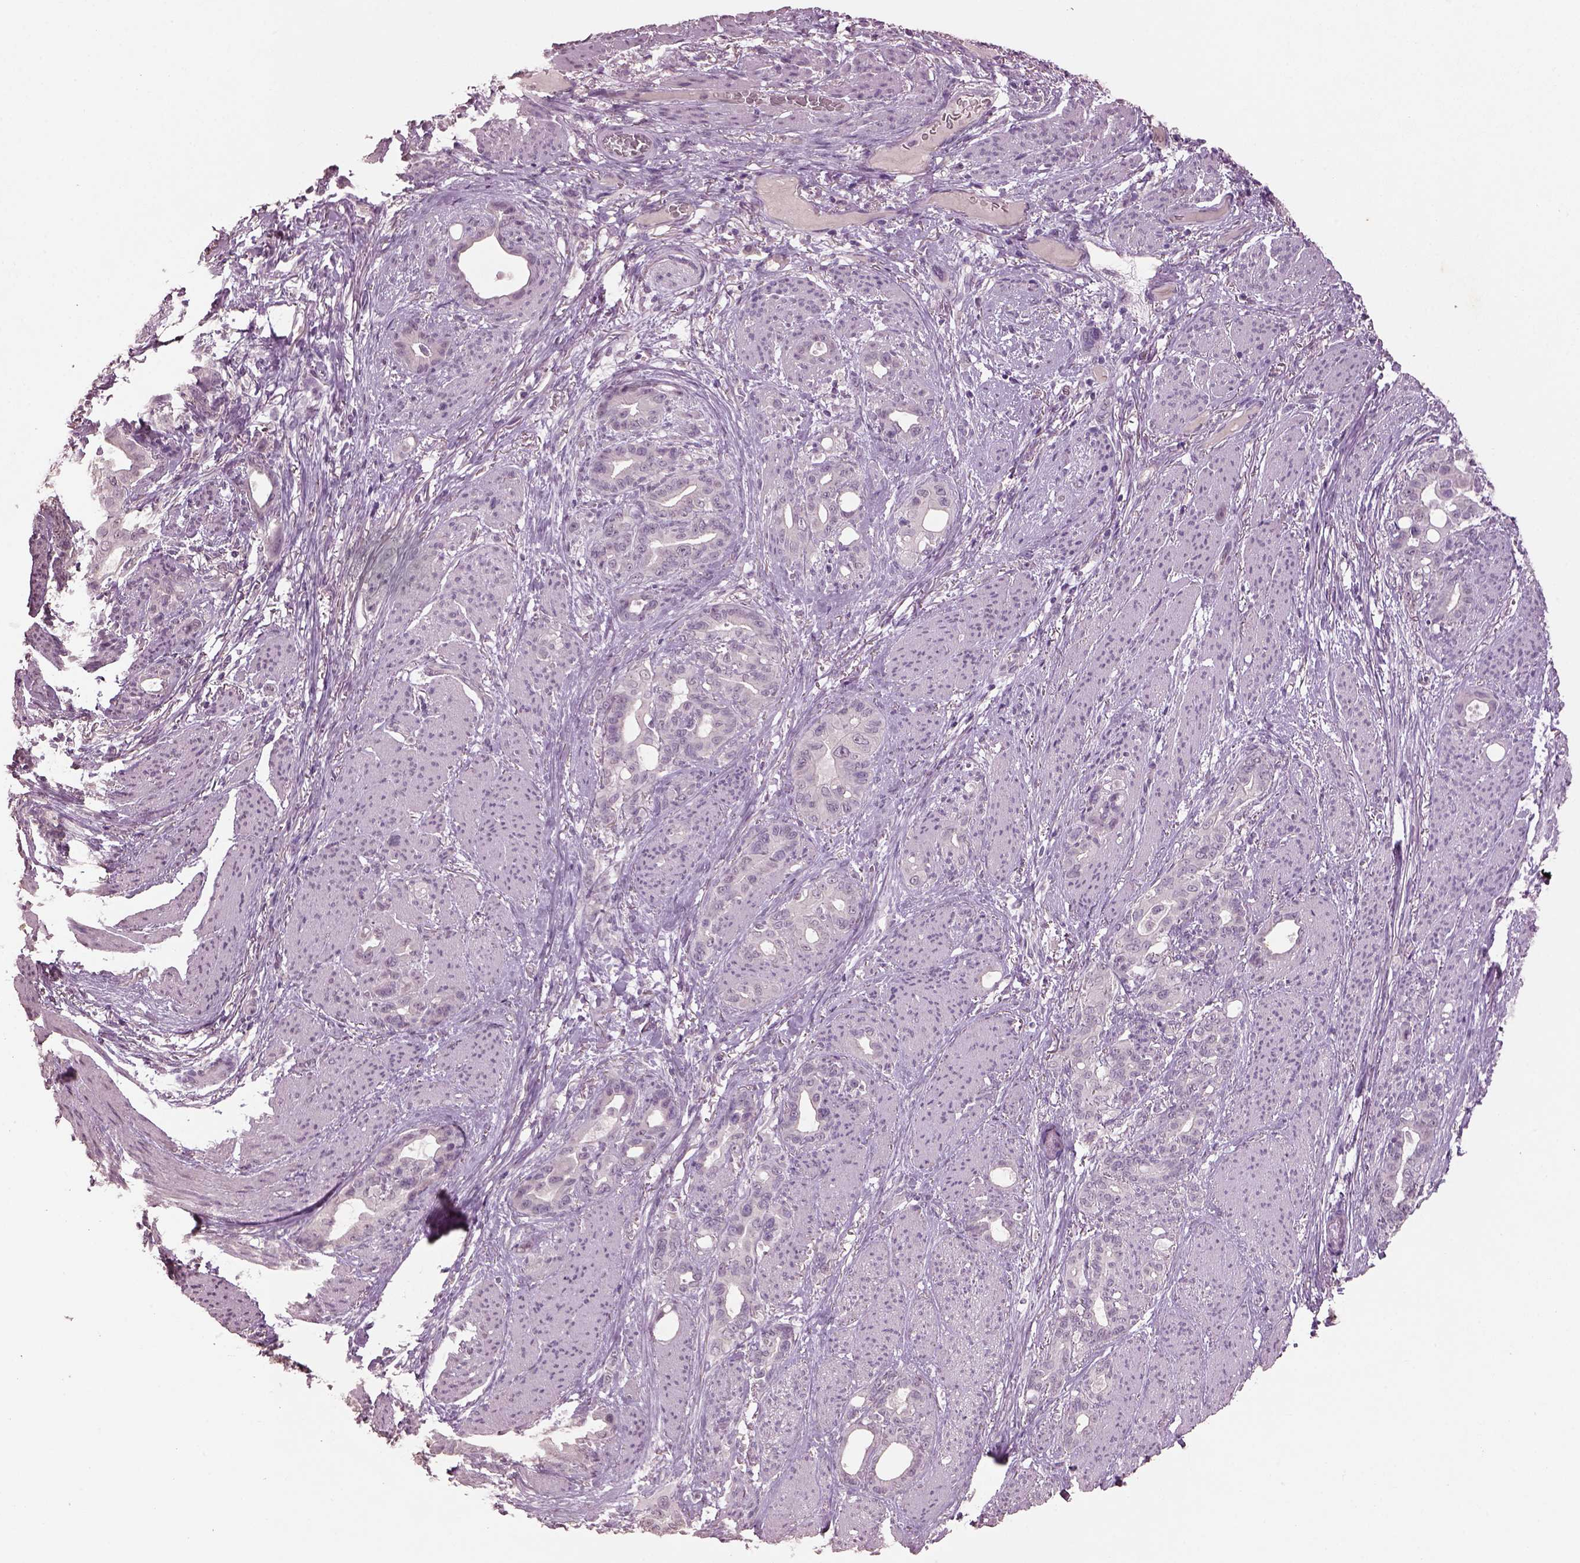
{"staining": {"intensity": "negative", "quantity": "none", "location": "none"}, "tissue": "stomach cancer", "cell_type": "Tumor cells", "image_type": "cancer", "snomed": [{"axis": "morphology", "description": "Normal tissue, NOS"}, {"axis": "morphology", "description": "Adenocarcinoma, NOS"}, {"axis": "topography", "description": "Esophagus"}, {"axis": "topography", "description": "Stomach, upper"}], "caption": "A histopathology image of stomach cancer stained for a protein demonstrates no brown staining in tumor cells.", "gene": "KCNIP3", "patient": {"sex": "male", "age": 62}}